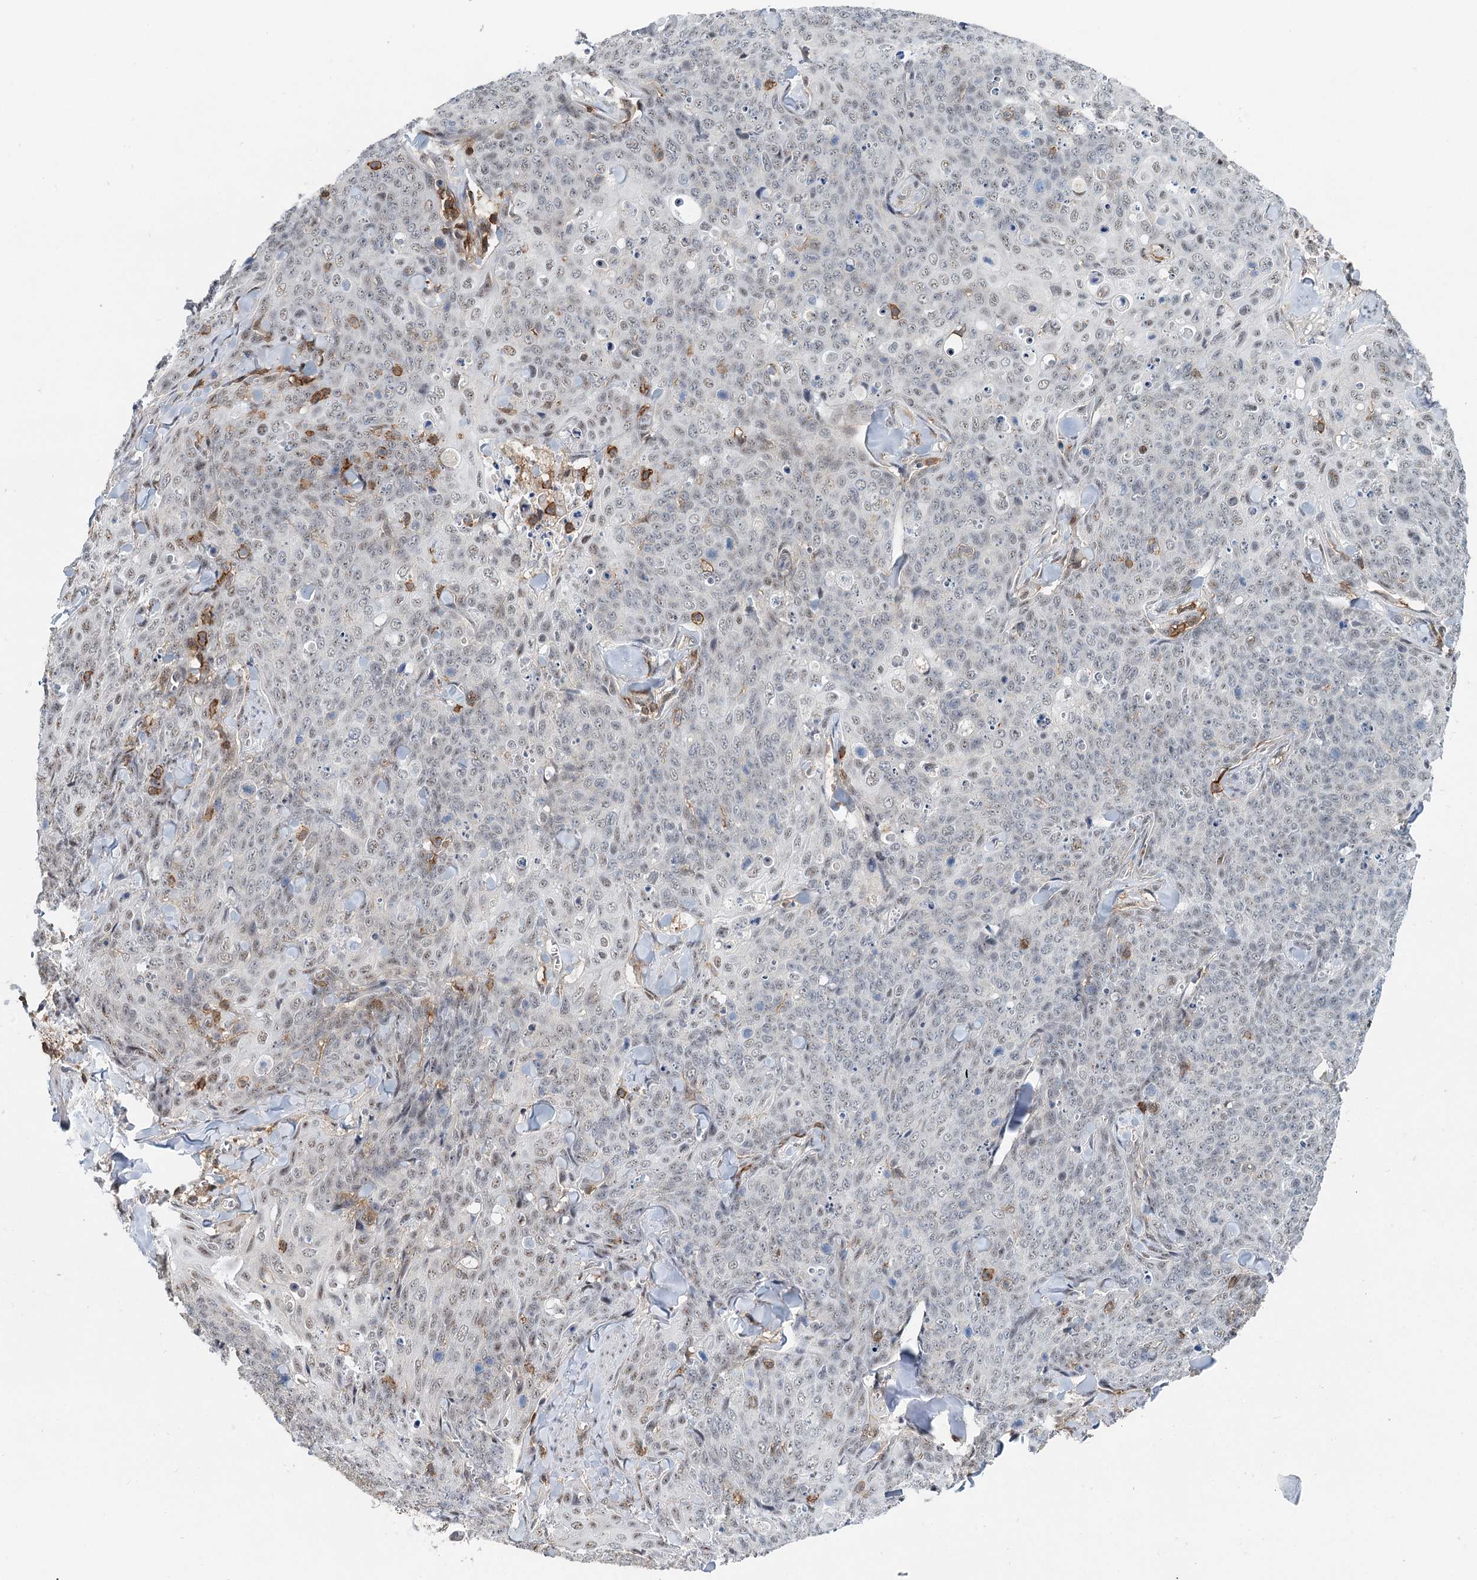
{"staining": {"intensity": "moderate", "quantity": "<25%", "location": "nuclear"}, "tissue": "skin cancer", "cell_type": "Tumor cells", "image_type": "cancer", "snomed": [{"axis": "morphology", "description": "Squamous cell carcinoma, NOS"}, {"axis": "topography", "description": "Skin"}, {"axis": "topography", "description": "Vulva"}], "caption": "High-power microscopy captured an immunohistochemistry (IHC) histopathology image of skin squamous cell carcinoma, revealing moderate nuclear expression in approximately <25% of tumor cells.", "gene": "CDC42SE2", "patient": {"sex": "female", "age": 85}}